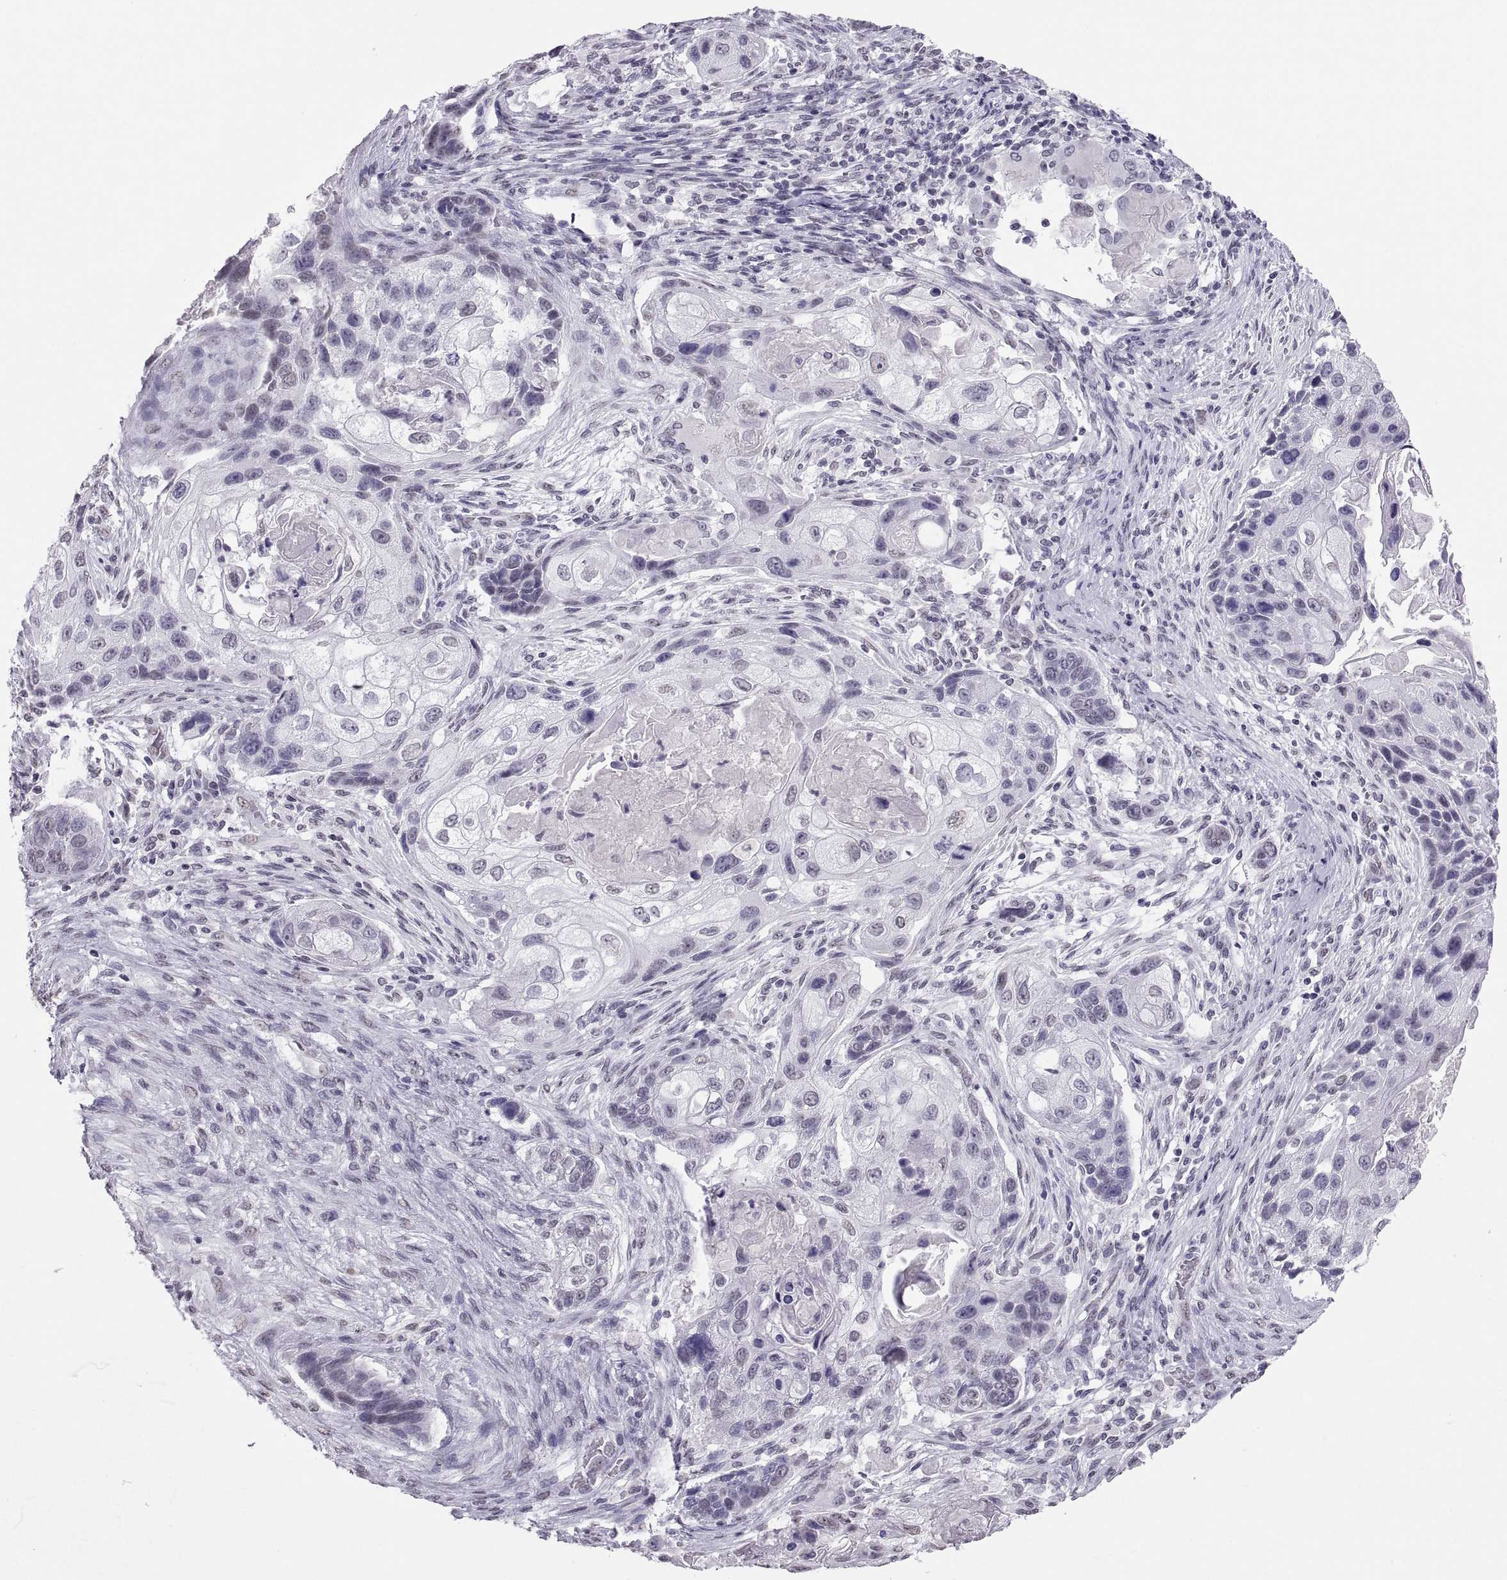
{"staining": {"intensity": "negative", "quantity": "none", "location": "none"}, "tissue": "lung cancer", "cell_type": "Tumor cells", "image_type": "cancer", "snomed": [{"axis": "morphology", "description": "Squamous cell carcinoma, NOS"}, {"axis": "topography", "description": "Lung"}], "caption": "Photomicrograph shows no protein positivity in tumor cells of lung cancer tissue.", "gene": "CARTPT", "patient": {"sex": "male", "age": 69}}